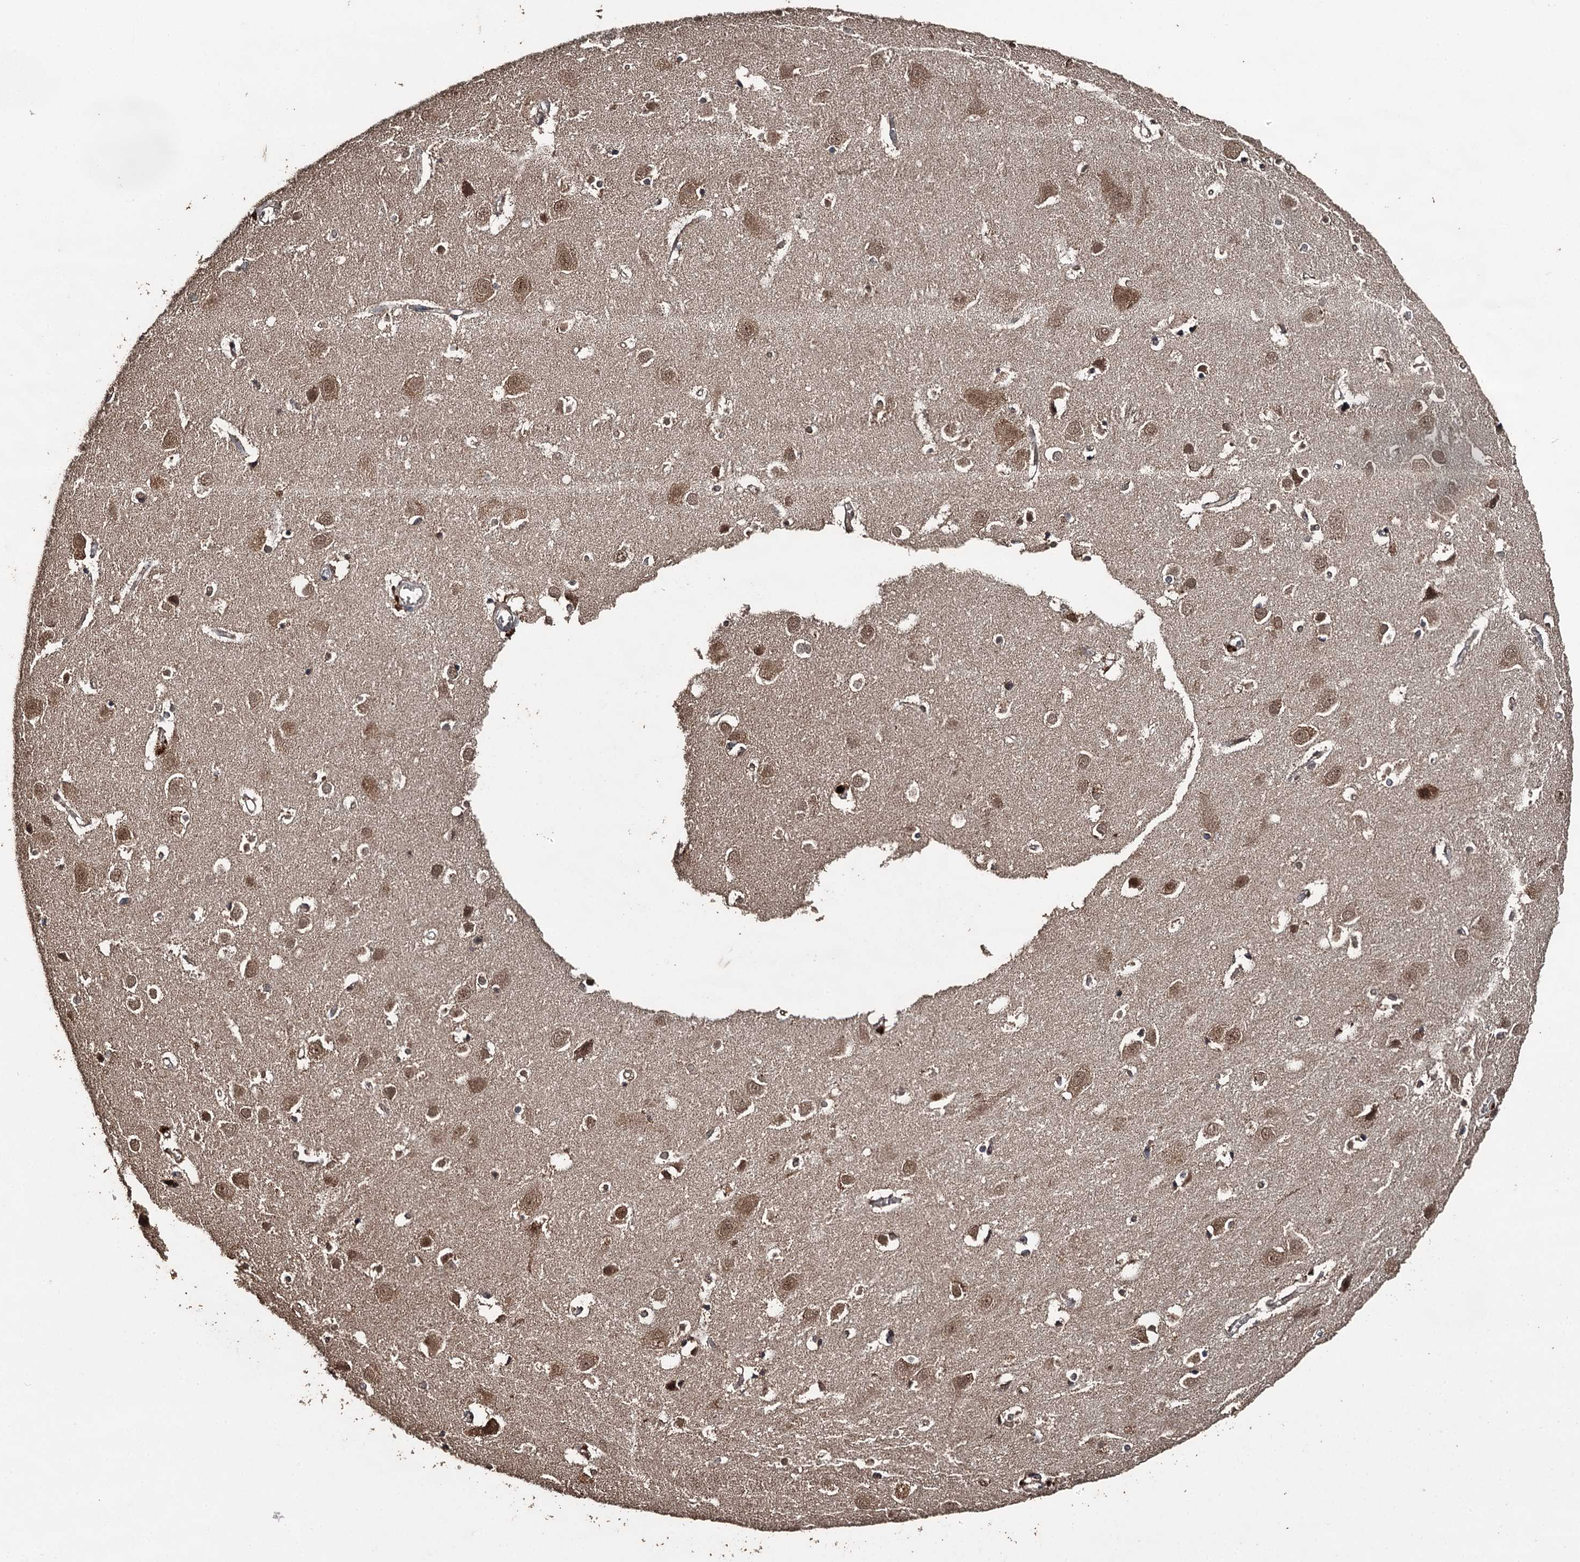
{"staining": {"intensity": "moderate", "quantity": ">75%", "location": "cytoplasmic/membranous"}, "tissue": "cerebral cortex", "cell_type": "Endothelial cells", "image_type": "normal", "snomed": [{"axis": "morphology", "description": "Normal tissue, NOS"}, {"axis": "topography", "description": "Cerebral cortex"}], "caption": "This micrograph exhibits immunohistochemistry staining of normal human cerebral cortex, with medium moderate cytoplasmic/membranous expression in approximately >75% of endothelial cells.", "gene": "WIPI1", "patient": {"sex": "male", "age": 54}}